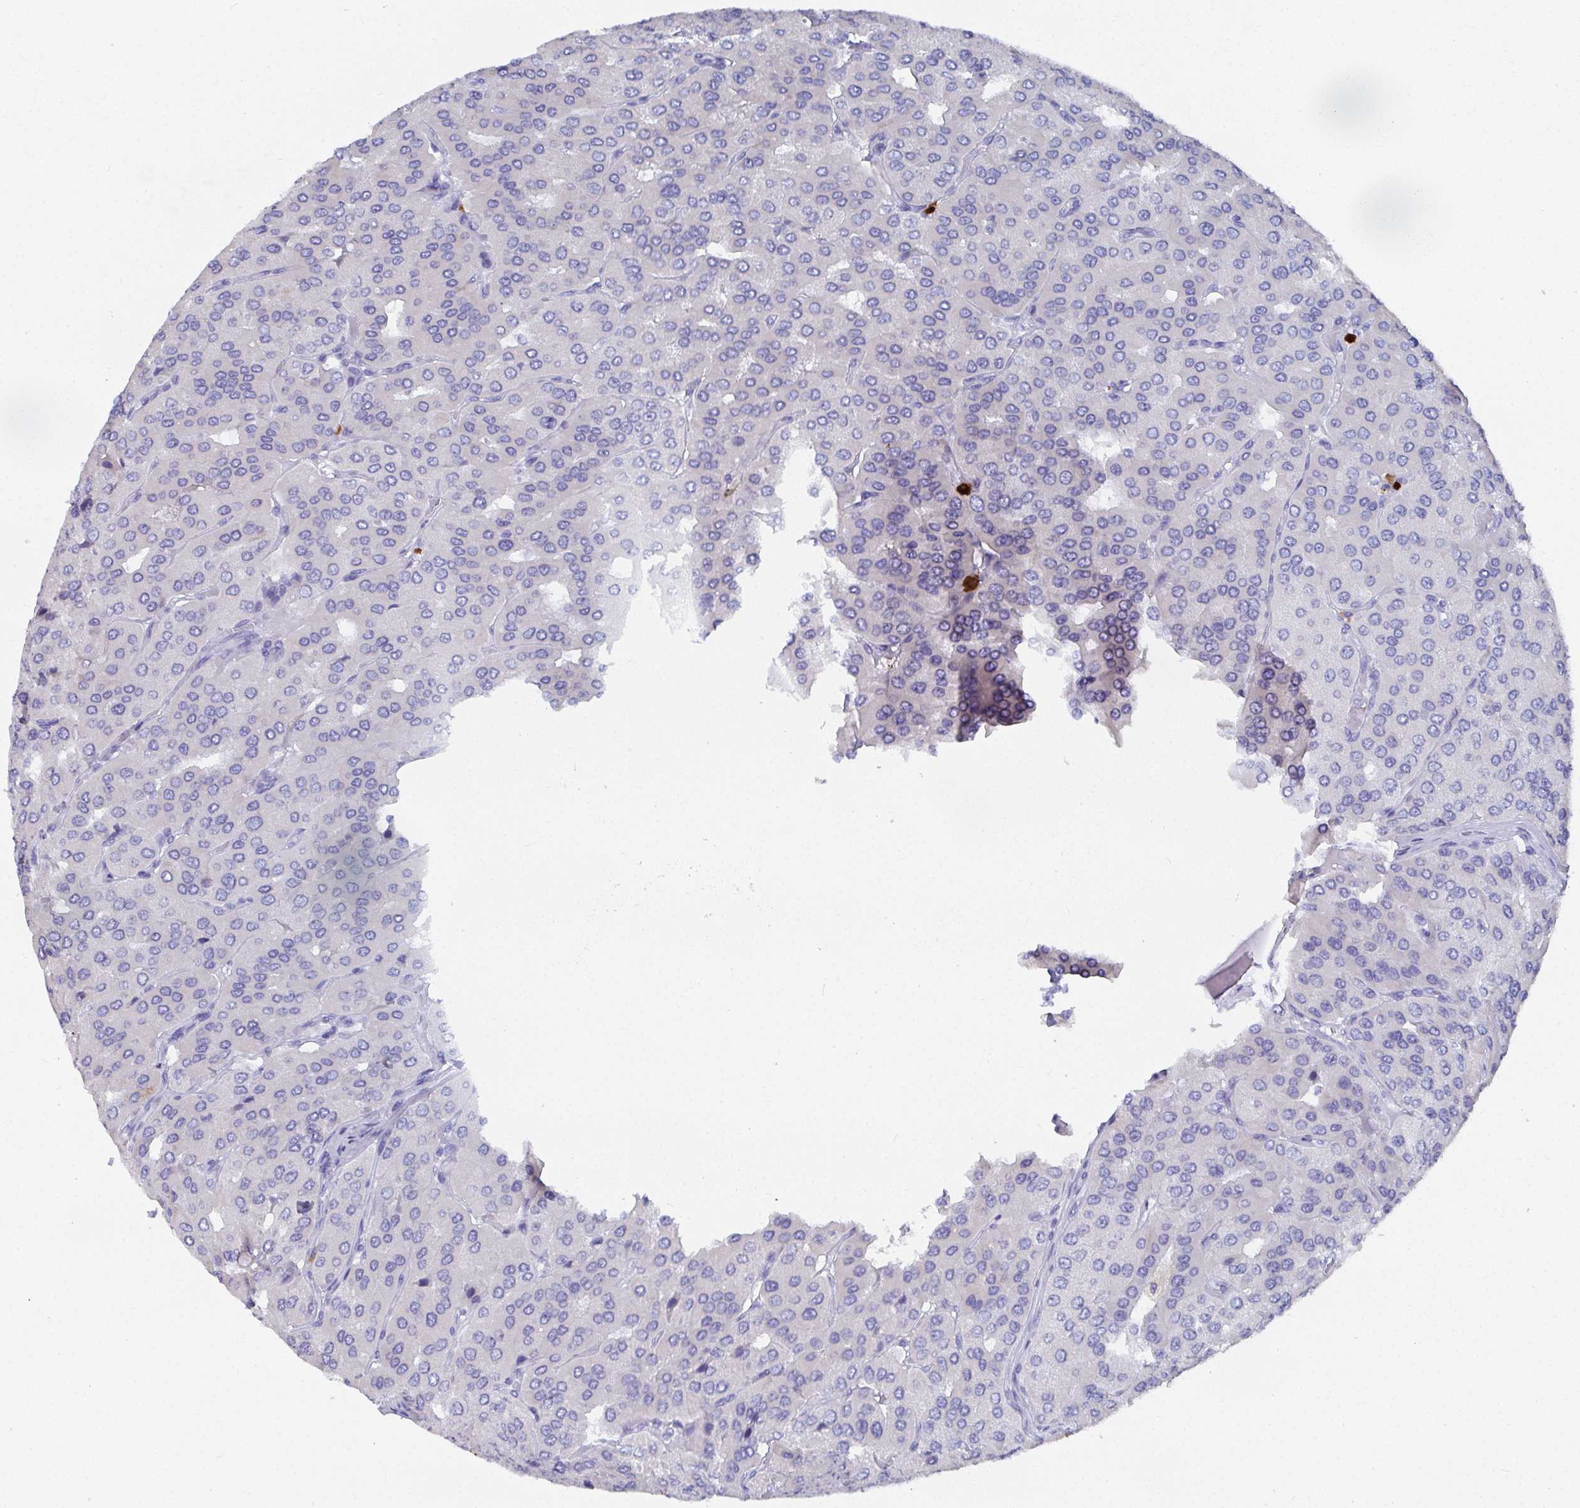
{"staining": {"intensity": "negative", "quantity": "none", "location": "none"}, "tissue": "parathyroid gland", "cell_type": "Glandular cells", "image_type": "normal", "snomed": [{"axis": "morphology", "description": "Normal tissue, NOS"}, {"axis": "morphology", "description": "Adenoma, NOS"}, {"axis": "topography", "description": "Parathyroid gland"}], "caption": "A high-resolution photomicrograph shows immunohistochemistry staining of benign parathyroid gland, which reveals no significant expression in glandular cells.", "gene": "GRIA1", "patient": {"sex": "female", "age": 86}}